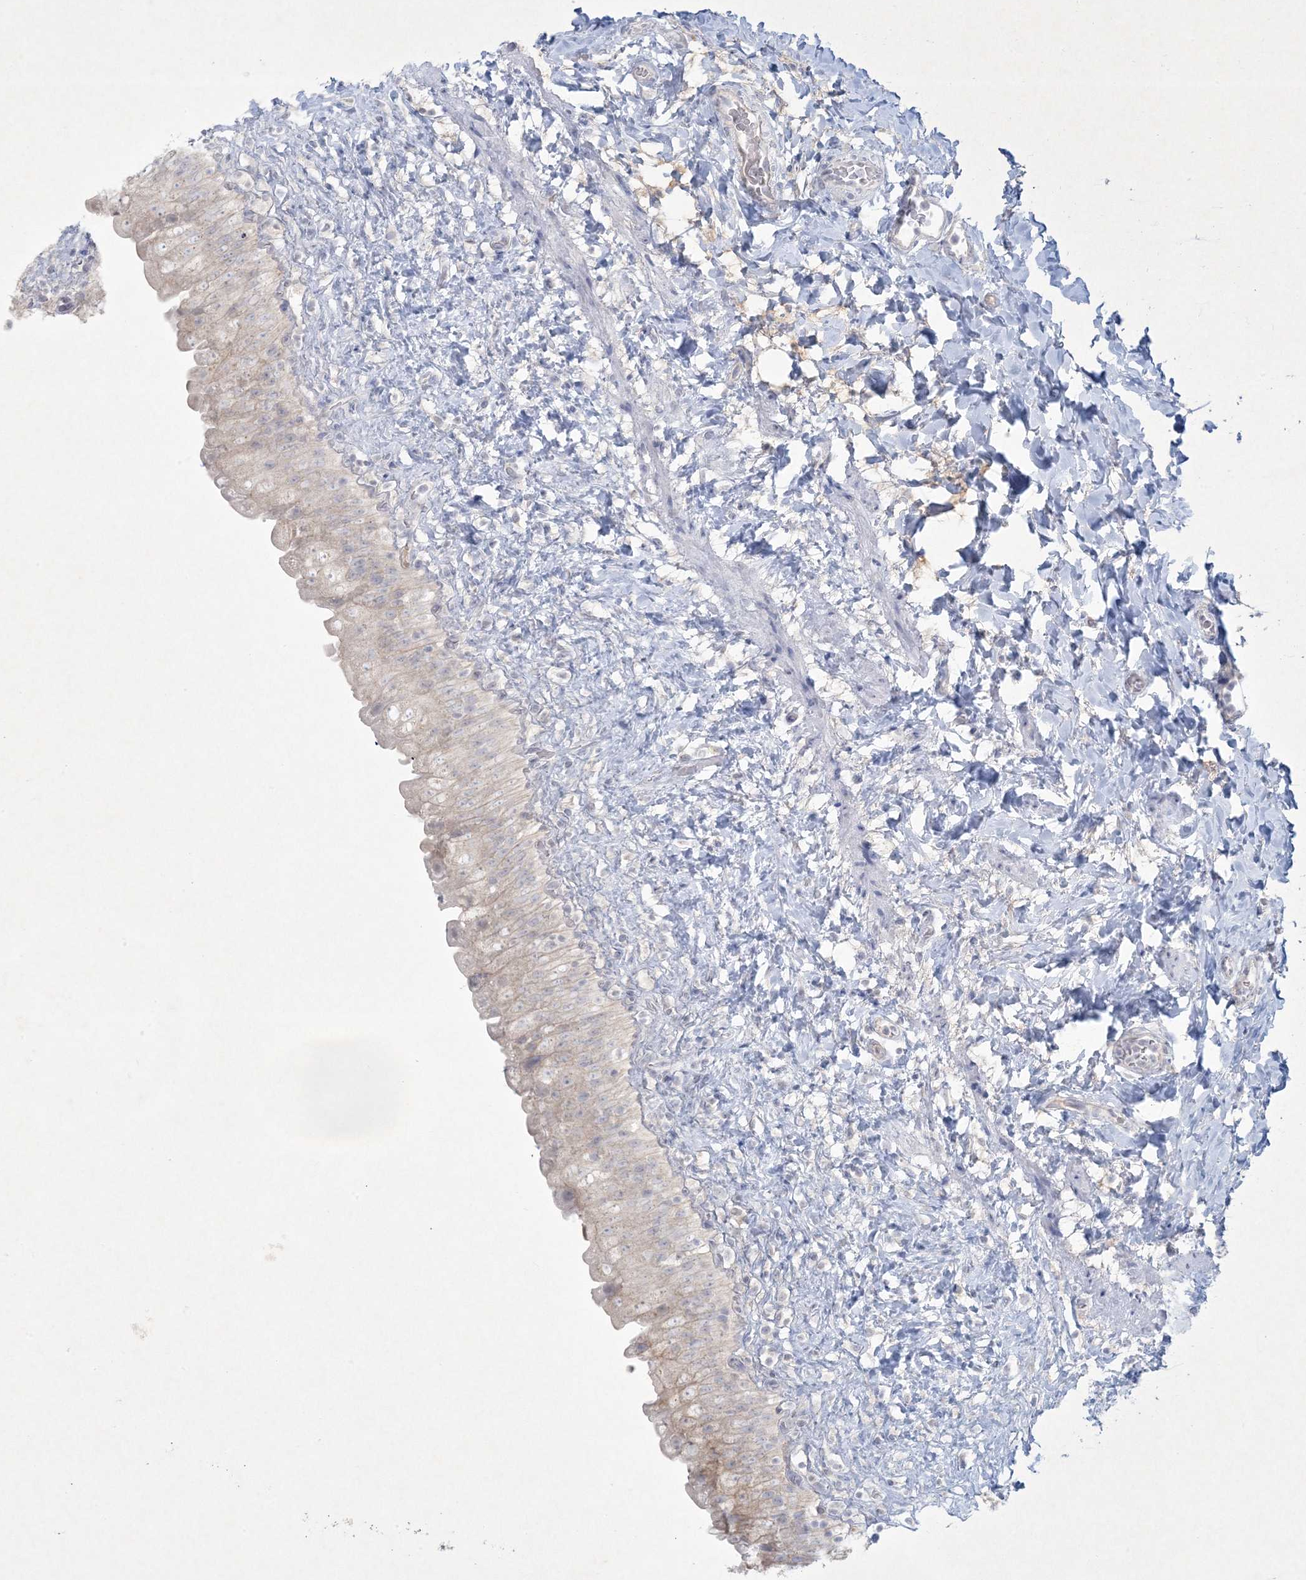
{"staining": {"intensity": "weak", "quantity": "<25%", "location": "cytoplasmic/membranous"}, "tissue": "urinary bladder", "cell_type": "Urothelial cells", "image_type": "normal", "snomed": [{"axis": "morphology", "description": "Normal tissue, NOS"}, {"axis": "topography", "description": "Urinary bladder"}], "caption": "Immunohistochemical staining of normal urinary bladder demonstrates no significant staining in urothelial cells.", "gene": "CCDC24", "patient": {"sex": "female", "age": 27}}